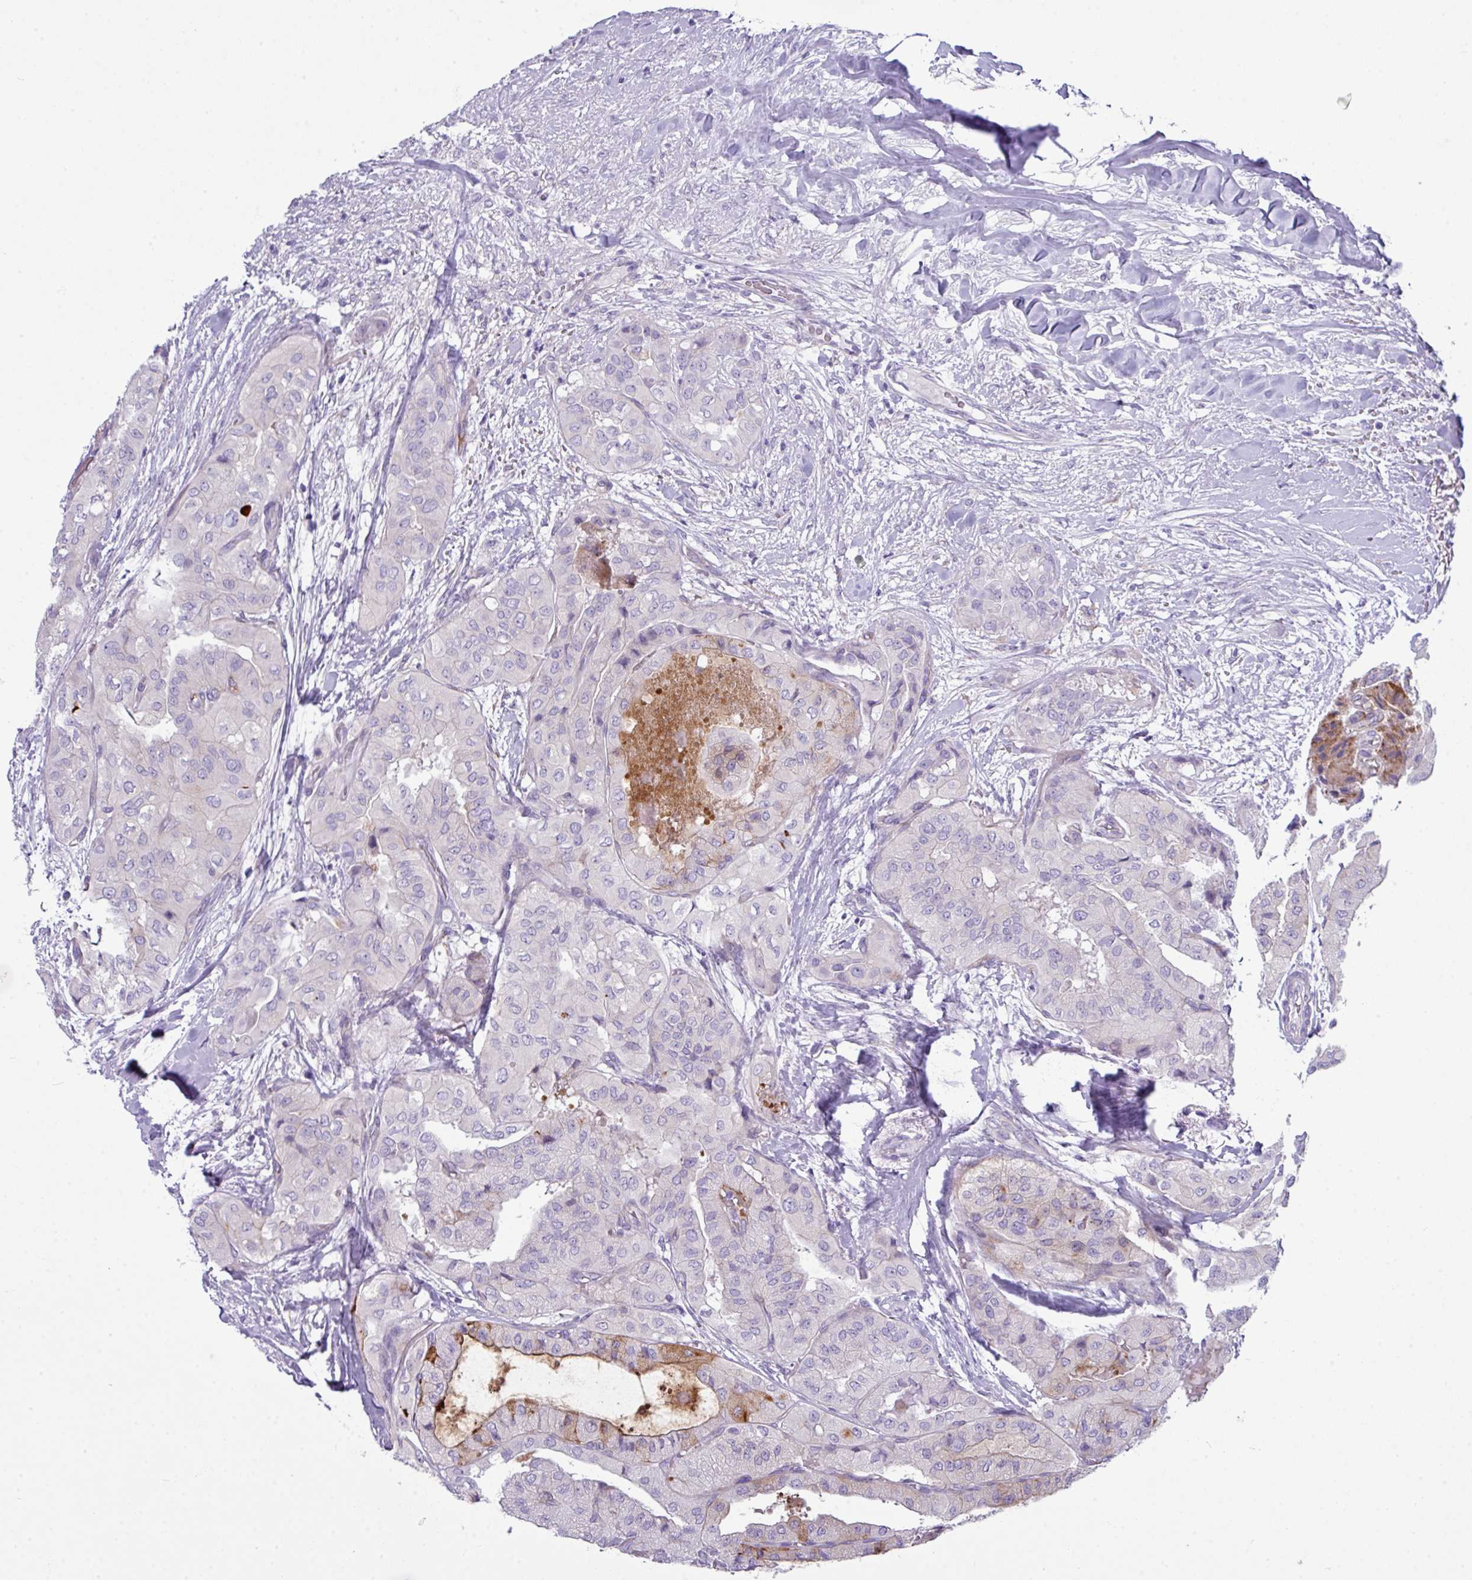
{"staining": {"intensity": "moderate", "quantity": "<25%", "location": "cytoplasmic/membranous"}, "tissue": "thyroid cancer", "cell_type": "Tumor cells", "image_type": "cancer", "snomed": [{"axis": "morphology", "description": "Papillary adenocarcinoma, NOS"}, {"axis": "topography", "description": "Thyroid gland"}], "caption": "DAB (3,3'-diaminobenzidine) immunohistochemical staining of human thyroid cancer (papillary adenocarcinoma) shows moderate cytoplasmic/membranous protein positivity in approximately <25% of tumor cells.", "gene": "ABCC5", "patient": {"sex": "female", "age": 59}}